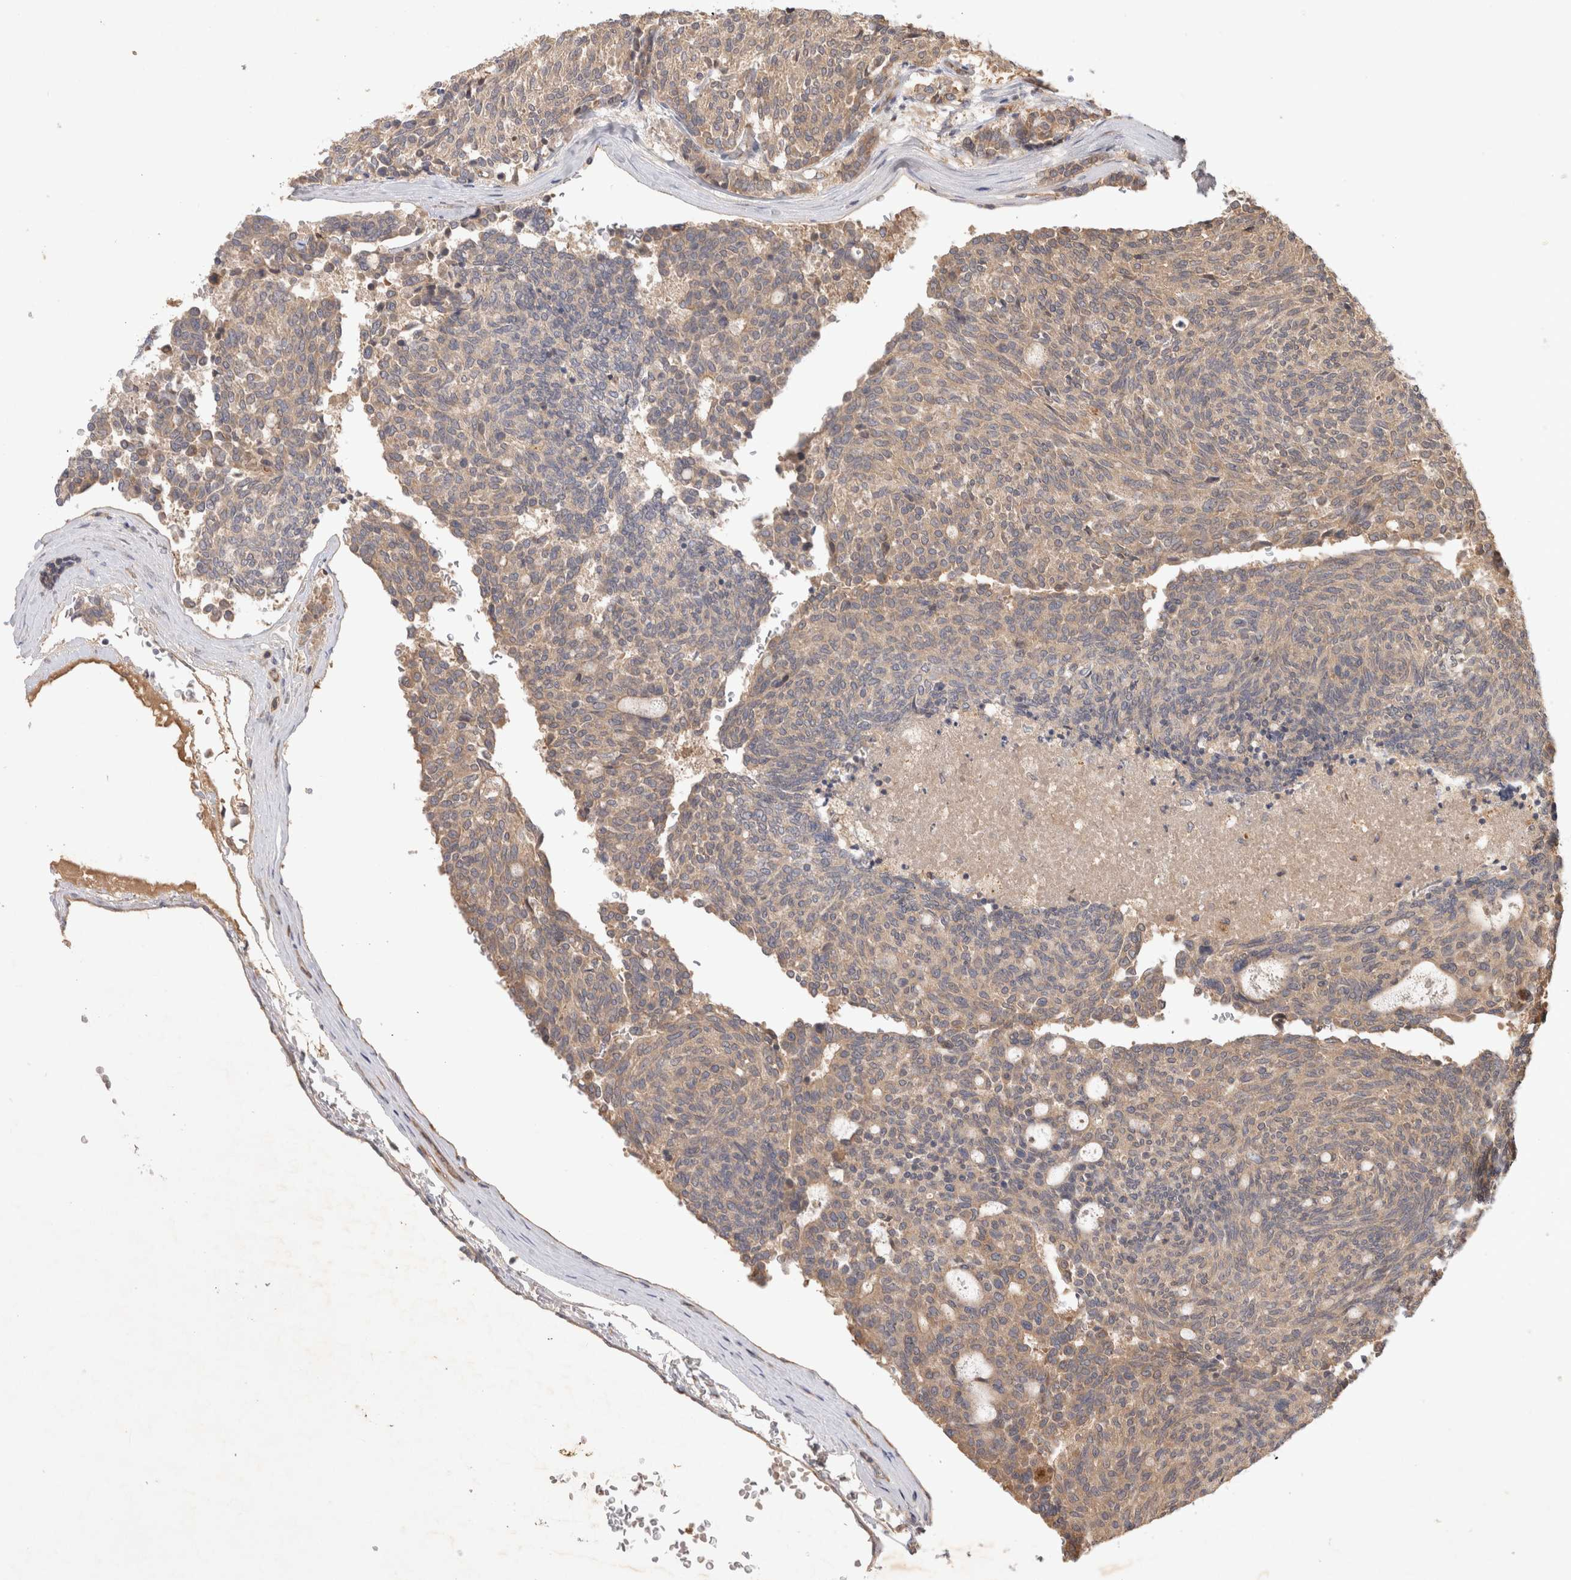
{"staining": {"intensity": "weak", "quantity": ">75%", "location": "cytoplasmic/membranous"}, "tissue": "carcinoid", "cell_type": "Tumor cells", "image_type": "cancer", "snomed": [{"axis": "morphology", "description": "Carcinoid, malignant, NOS"}, {"axis": "topography", "description": "Pancreas"}], "caption": "A brown stain labels weak cytoplasmic/membranous expression of a protein in malignant carcinoid tumor cells.", "gene": "YES1", "patient": {"sex": "female", "age": 54}}